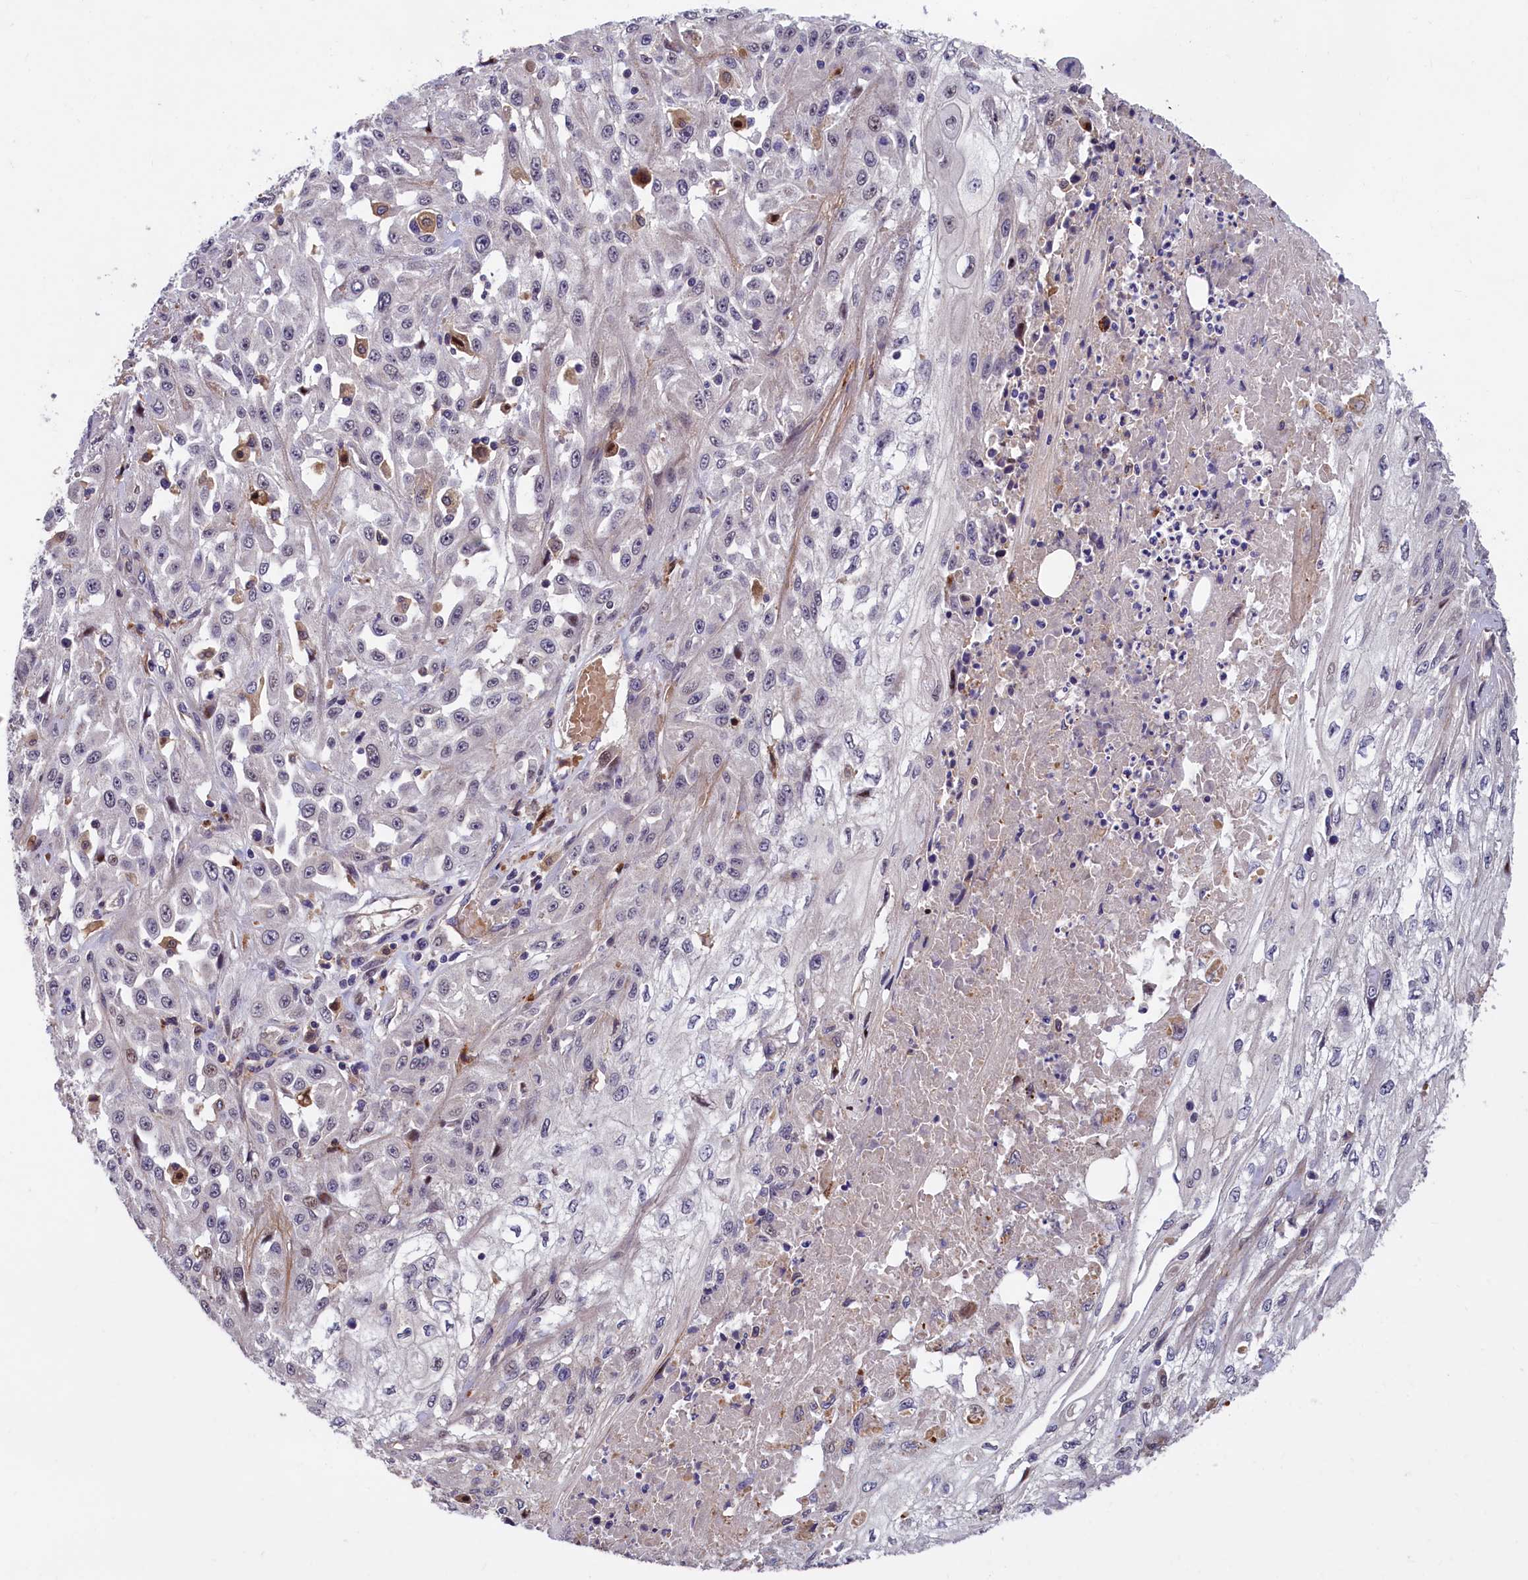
{"staining": {"intensity": "negative", "quantity": "none", "location": "none"}, "tissue": "skin cancer", "cell_type": "Tumor cells", "image_type": "cancer", "snomed": [{"axis": "morphology", "description": "Squamous cell carcinoma, NOS"}, {"axis": "morphology", "description": "Squamous cell carcinoma, metastatic, NOS"}, {"axis": "topography", "description": "Skin"}, {"axis": "topography", "description": "Lymph node"}], "caption": "DAB immunohistochemical staining of skin cancer (metastatic squamous cell carcinoma) exhibits no significant positivity in tumor cells. The staining was performed using DAB to visualize the protein expression in brown, while the nuclei were stained in blue with hematoxylin (Magnification: 20x).", "gene": "NAIP", "patient": {"sex": "male", "age": 75}}